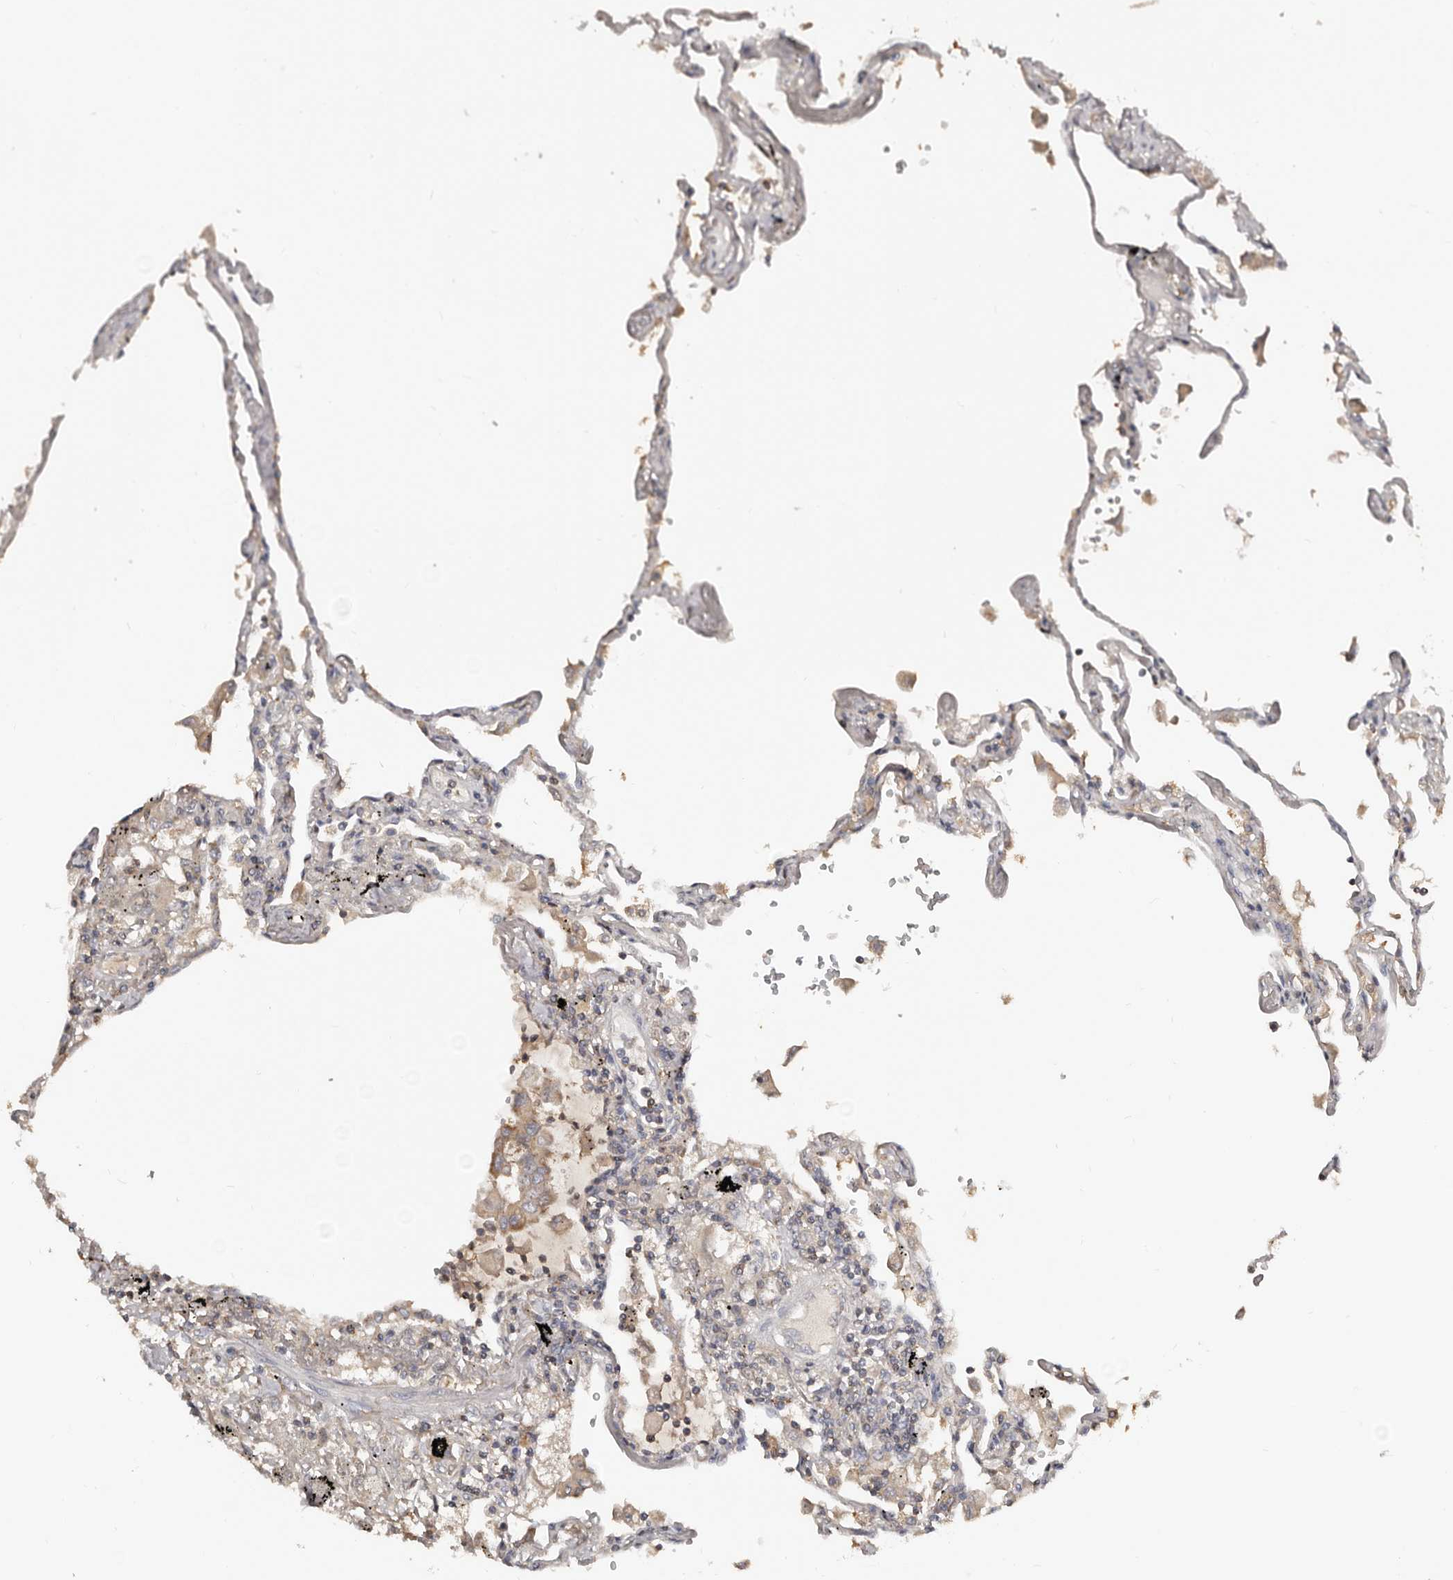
{"staining": {"intensity": "moderate", "quantity": "<25%", "location": "cytoplasmic/membranous"}, "tissue": "lung", "cell_type": "Alveolar cells", "image_type": "normal", "snomed": [{"axis": "morphology", "description": "Normal tissue, NOS"}, {"axis": "topography", "description": "Lung"}], "caption": "Human lung stained with a brown dye reveals moderate cytoplasmic/membranous positive staining in about <25% of alveolar cells.", "gene": "SLC39A2", "patient": {"sex": "female", "age": 67}}